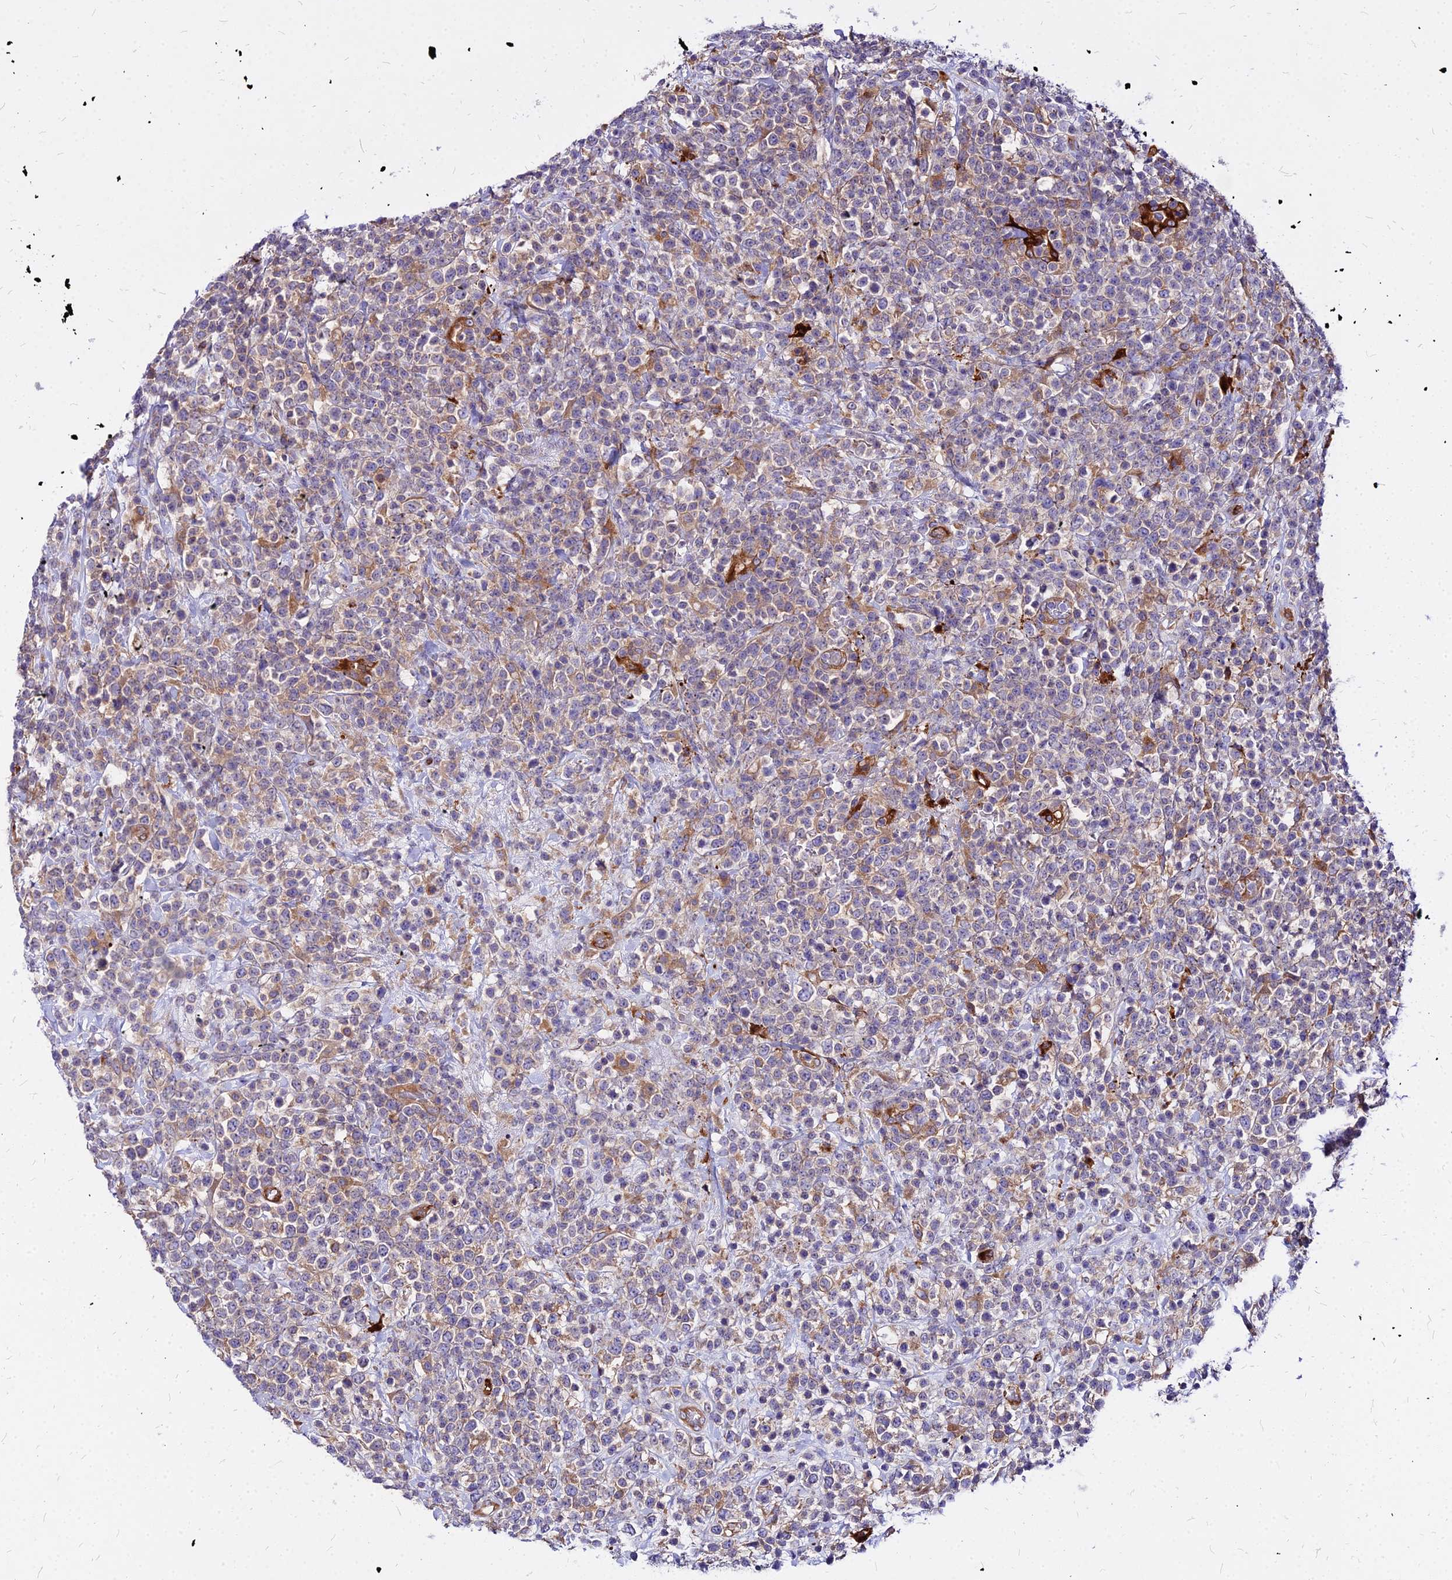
{"staining": {"intensity": "weak", "quantity": "25%-75%", "location": "cytoplasmic/membranous"}, "tissue": "lymphoma", "cell_type": "Tumor cells", "image_type": "cancer", "snomed": [{"axis": "morphology", "description": "Malignant lymphoma, non-Hodgkin's type, High grade"}, {"axis": "topography", "description": "Colon"}], "caption": "Immunohistochemistry (DAB (3,3'-diaminobenzidine)) staining of lymphoma demonstrates weak cytoplasmic/membranous protein staining in about 25%-75% of tumor cells.", "gene": "COMMD10", "patient": {"sex": "female", "age": 53}}